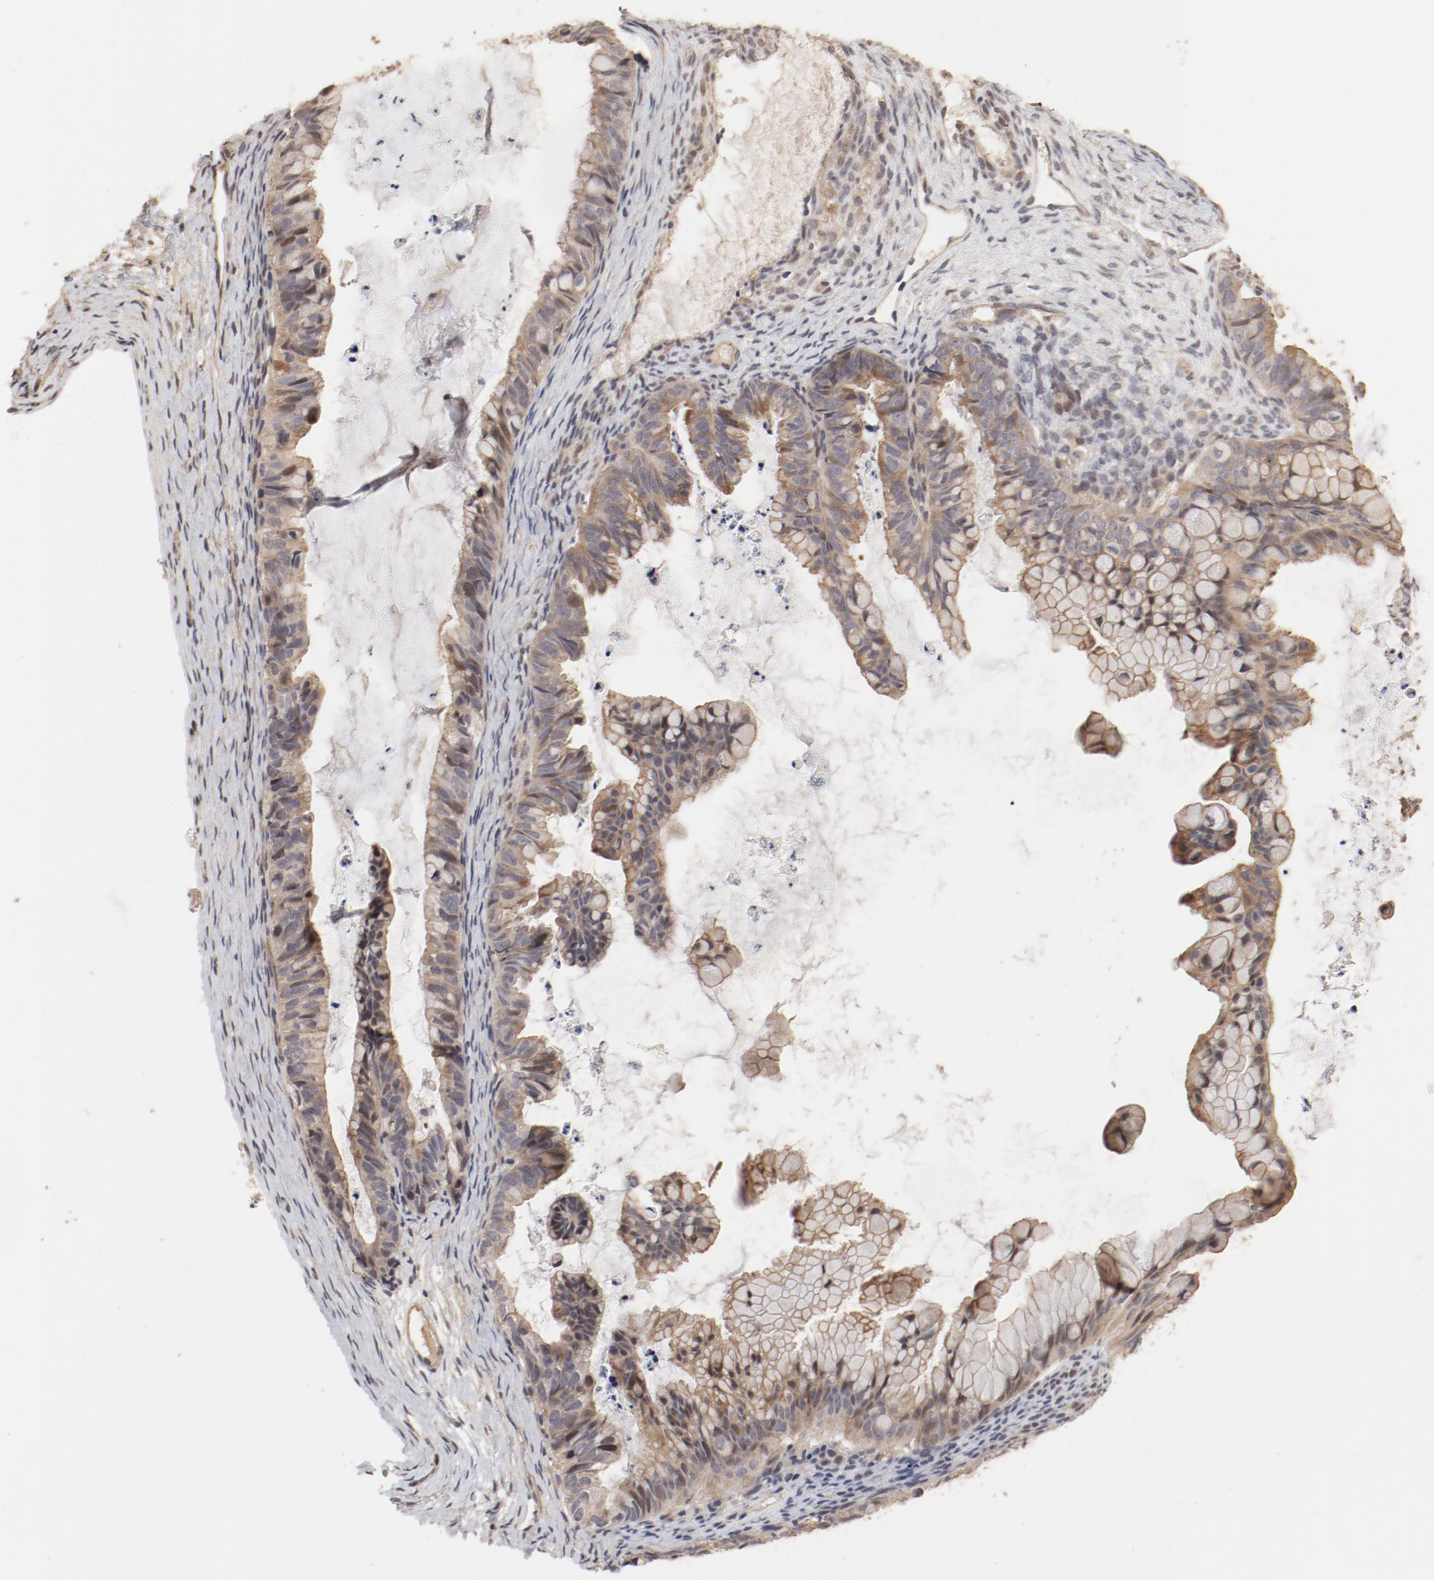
{"staining": {"intensity": "moderate", "quantity": ">75%", "location": "cytoplasmic/membranous,nuclear"}, "tissue": "ovarian cancer", "cell_type": "Tumor cells", "image_type": "cancer", "snomed": [{"axis": "morphology", "description": "Cystadenocarcinoma, mucinous, NOS"}, {"axis": "topography", "description": "Ovary"}], "caption": "The micrograph displays immunohistochemical staining of mucinous cystadenocarcinoma (ovarian). There is moderate cytoplasmic/membranous and nuclear expression is appreciated in approximately >75% of tumor cells. (IHC, brightfield microscopy, high magnification).", "gene": "IL3RA", "patient": {"sex": "female", "age": 36}}